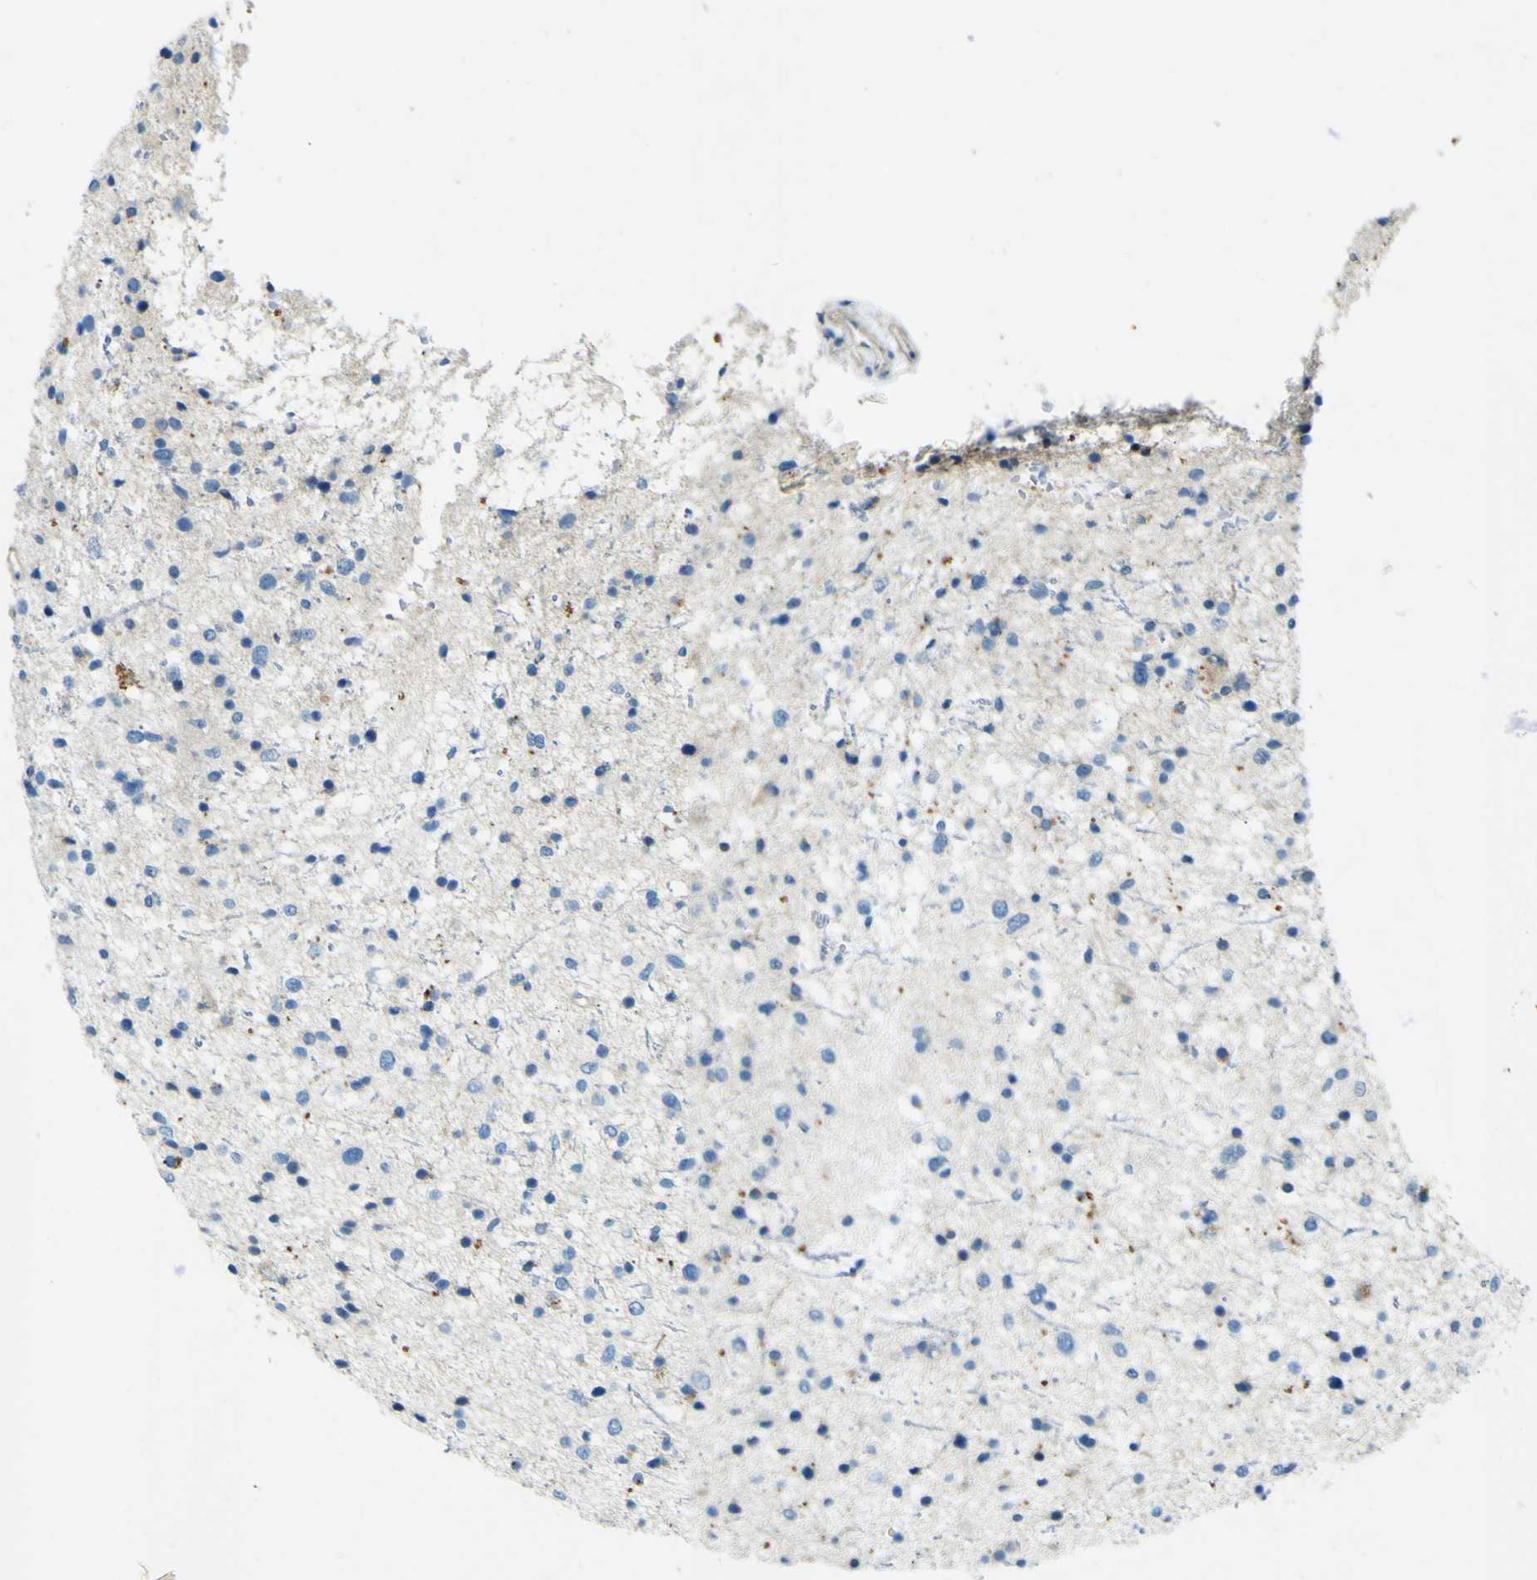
{"staining": {"intensity": "negative", "quantity": "none", "location": "none"}, "tissue": "glioma", "cell_type": "Tumor cells", "image_type": "cancer", "snomed": [{"axis": "morphology", "description": "Glioma, malignant, Low grade"}, {"axis": "topography", "description": "Brain"}], "caption": "Tumor cells show no significant expression in malignant glioma (low-grade).", "gene": "PDE9A", "patient": {"sex": "female", "age": 37}}